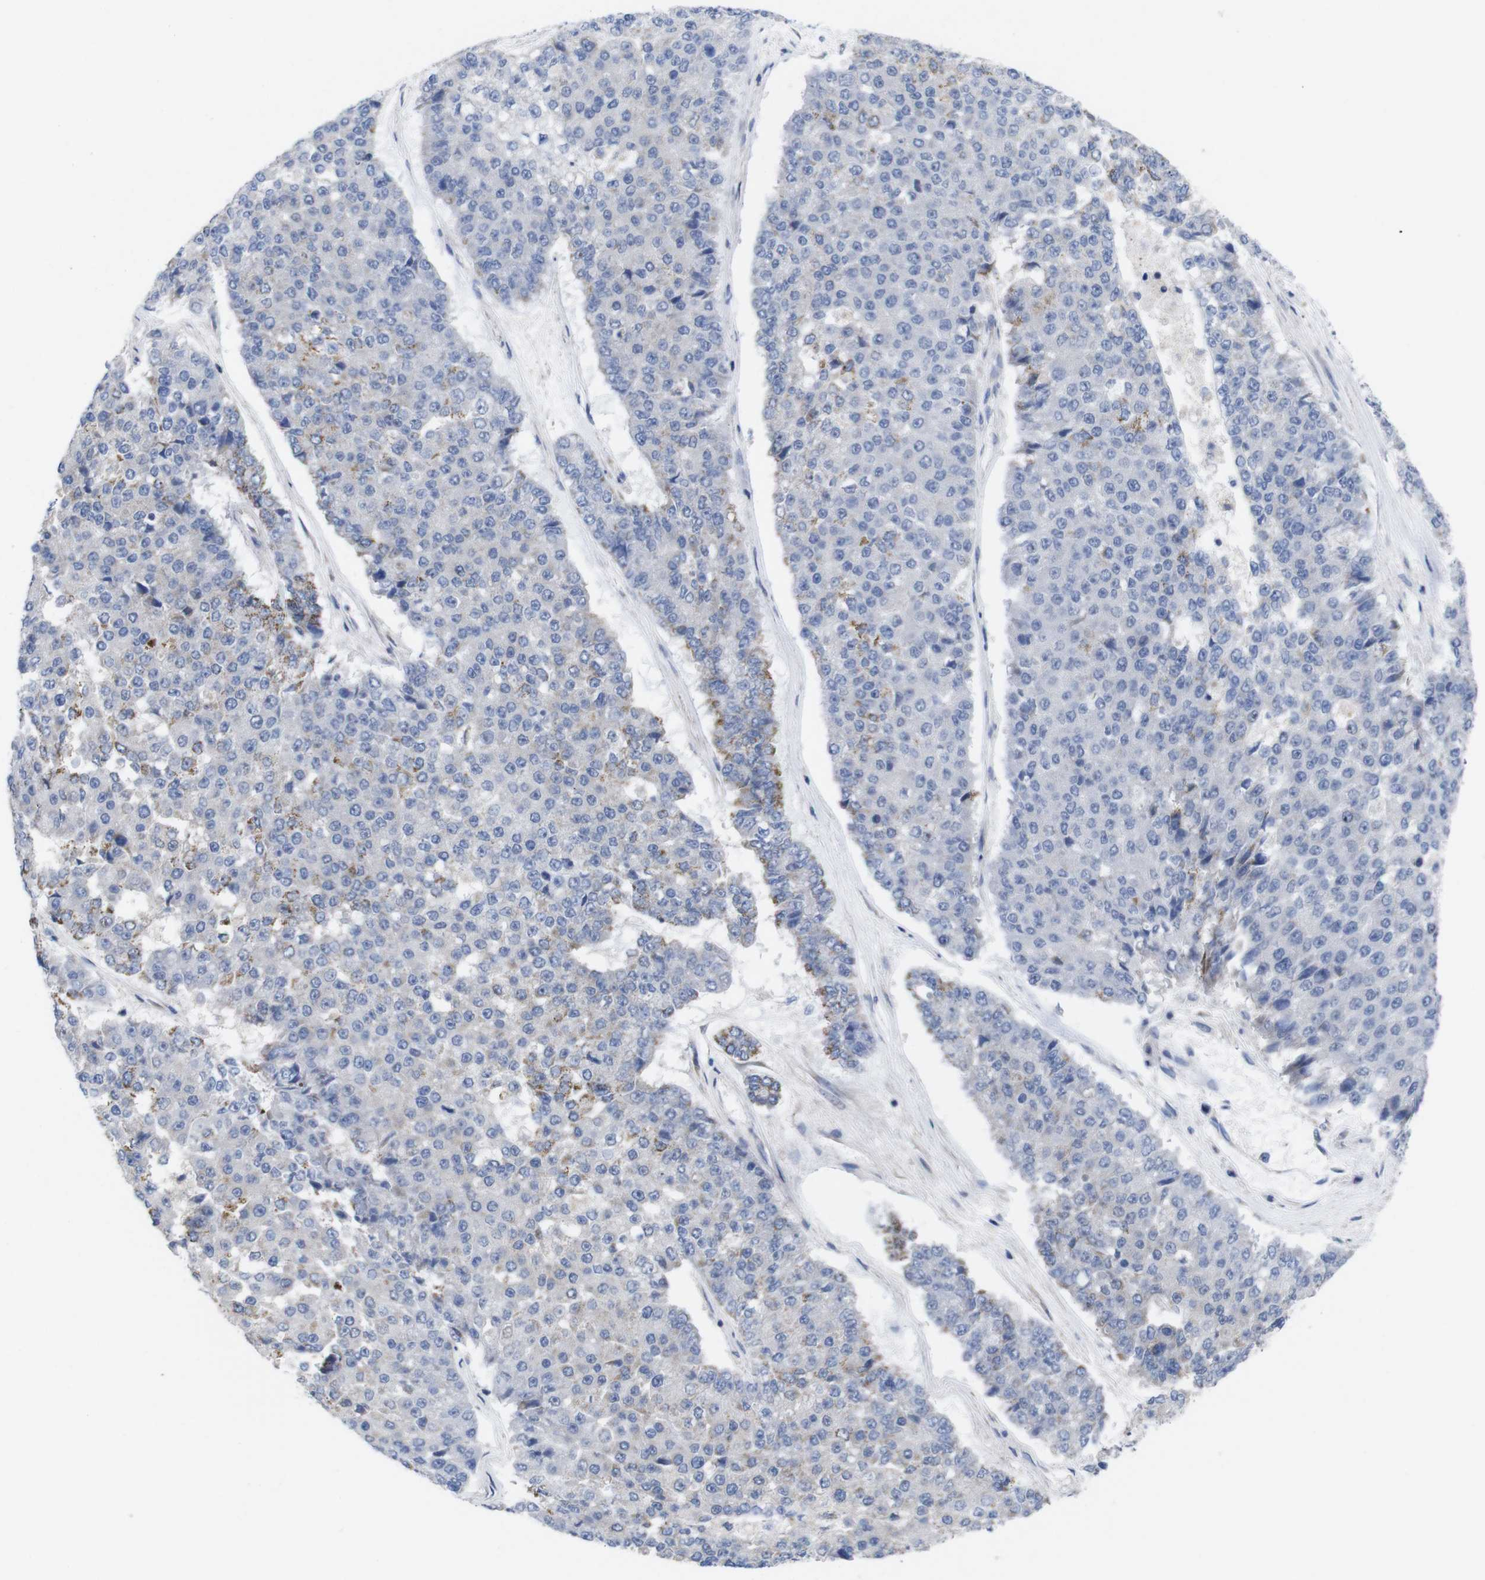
{"staining": {"intensity": "moderate", "quantity": "<25%", "location": "cytoplasmic/membranous"}, "tissue": "pancreatic cancer", "cell_type": "Tumor cells", "image_type": "cancer", "snomed": [{"axis": "morphology", "description": "Adenocarcinoma, NOS"}, {"axis": "topography", "description": "Pancreas"}], "caption": "Protein expression analysis of pancreatic cancer reveals moderate cytoplasmic/membranous staining in approximately <25% of tumor cells.", "gene": "USH1C", "patient": {"sex": "male", "age": 50}}